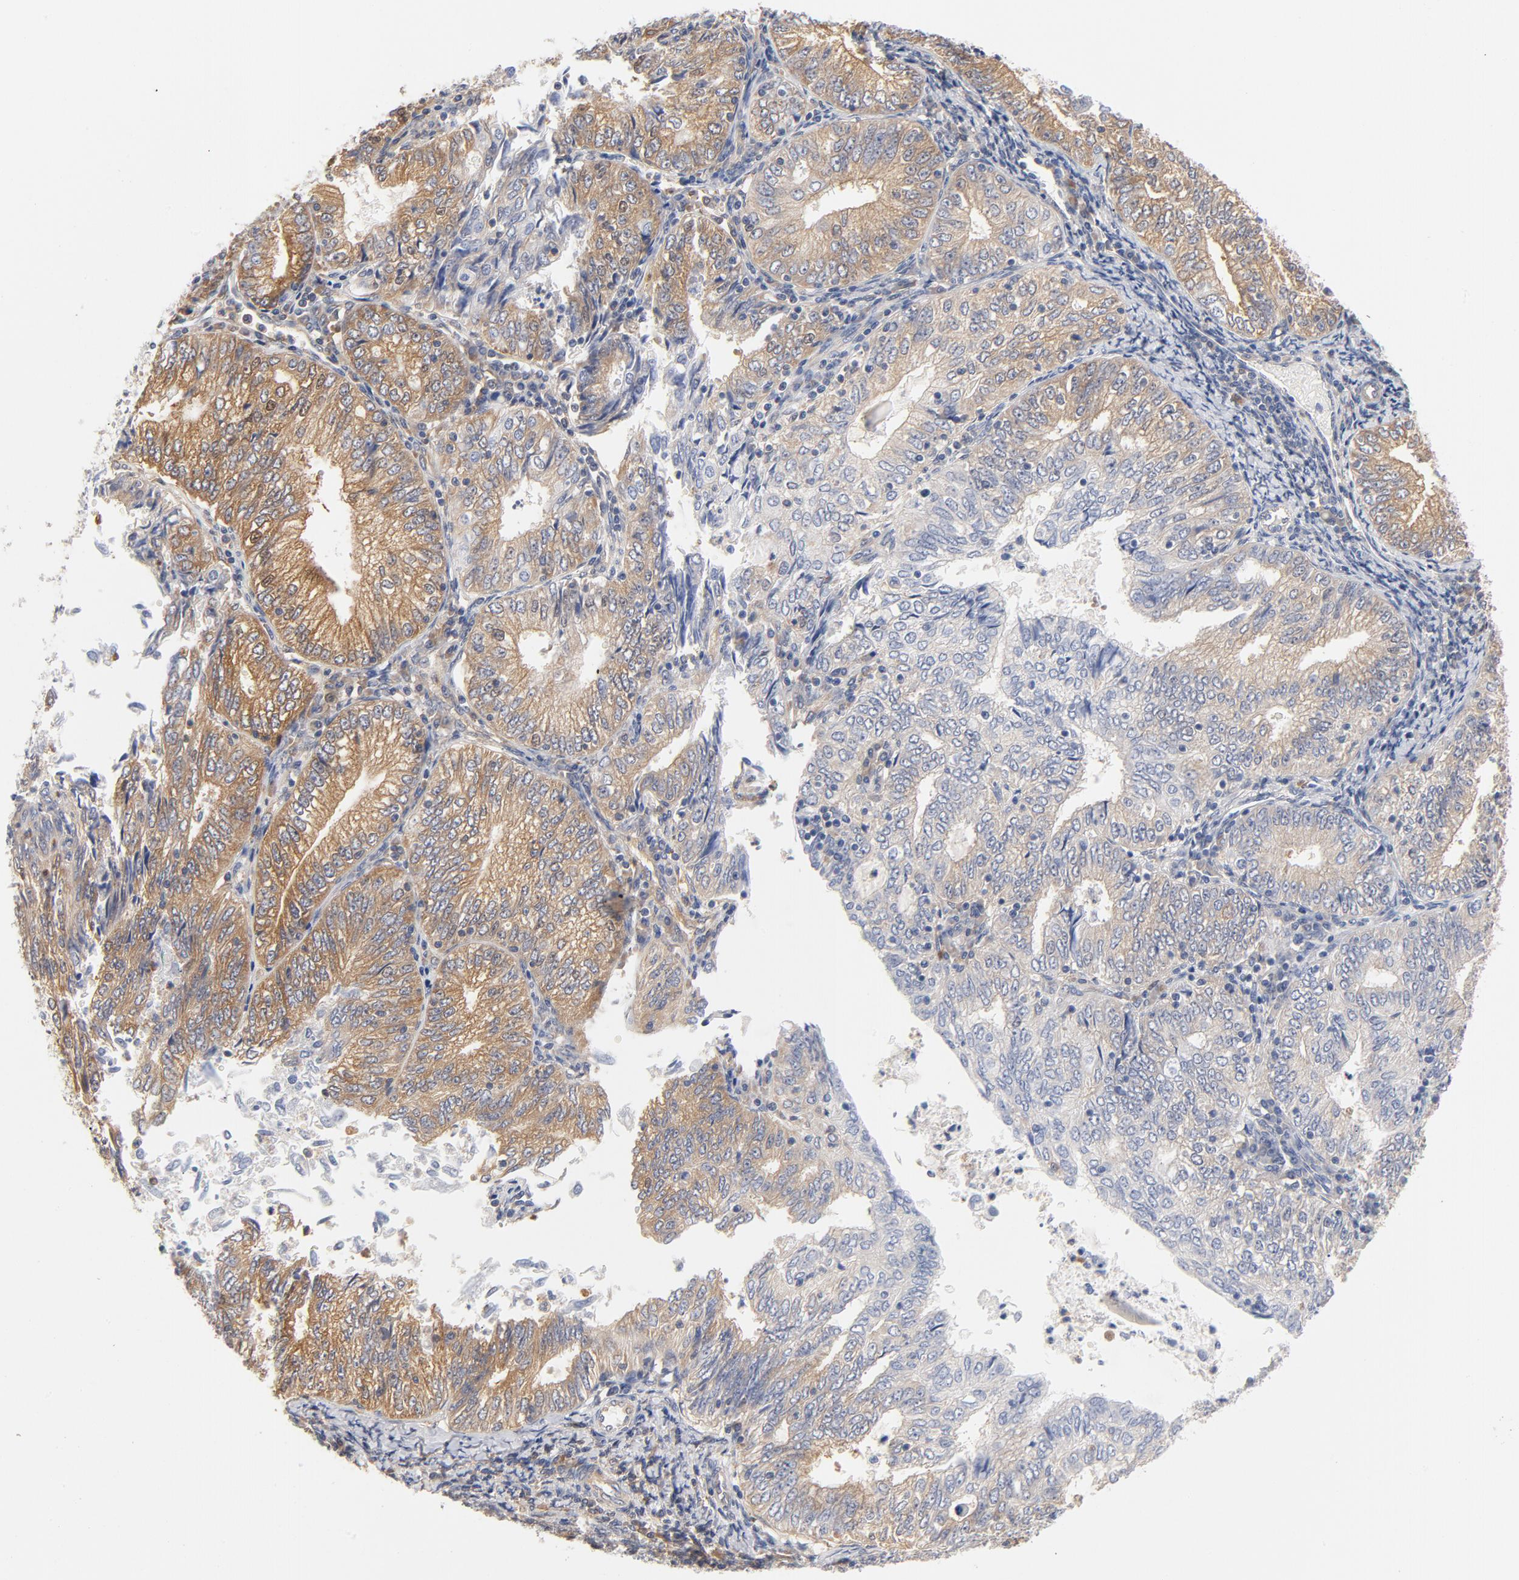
{"staining": {"intensity": "moderate", "quantity": "25%-75%", "location": "cytoplasmic/membranous"}, "tissue": "endometrial cancer", "cell_type": "Tumor cells", "image_type": "cancer", "snomed": [{"axis": "morphology", "description": "Adenocarcinoma, NOS"}, {"axis": "topography", "description": "Endometrium"}], "caption": "Adenocarcinoma (endometrial) stained with immunohistochemistry reveals moderate cytoplasmic/membranous staining in about 25%-75% of tumor cells. (DAB IHC, brown staining for protein, blue staining for nuclei).", "gene": "ASMTL", "patient": {"sex": "female", "age": 69}}